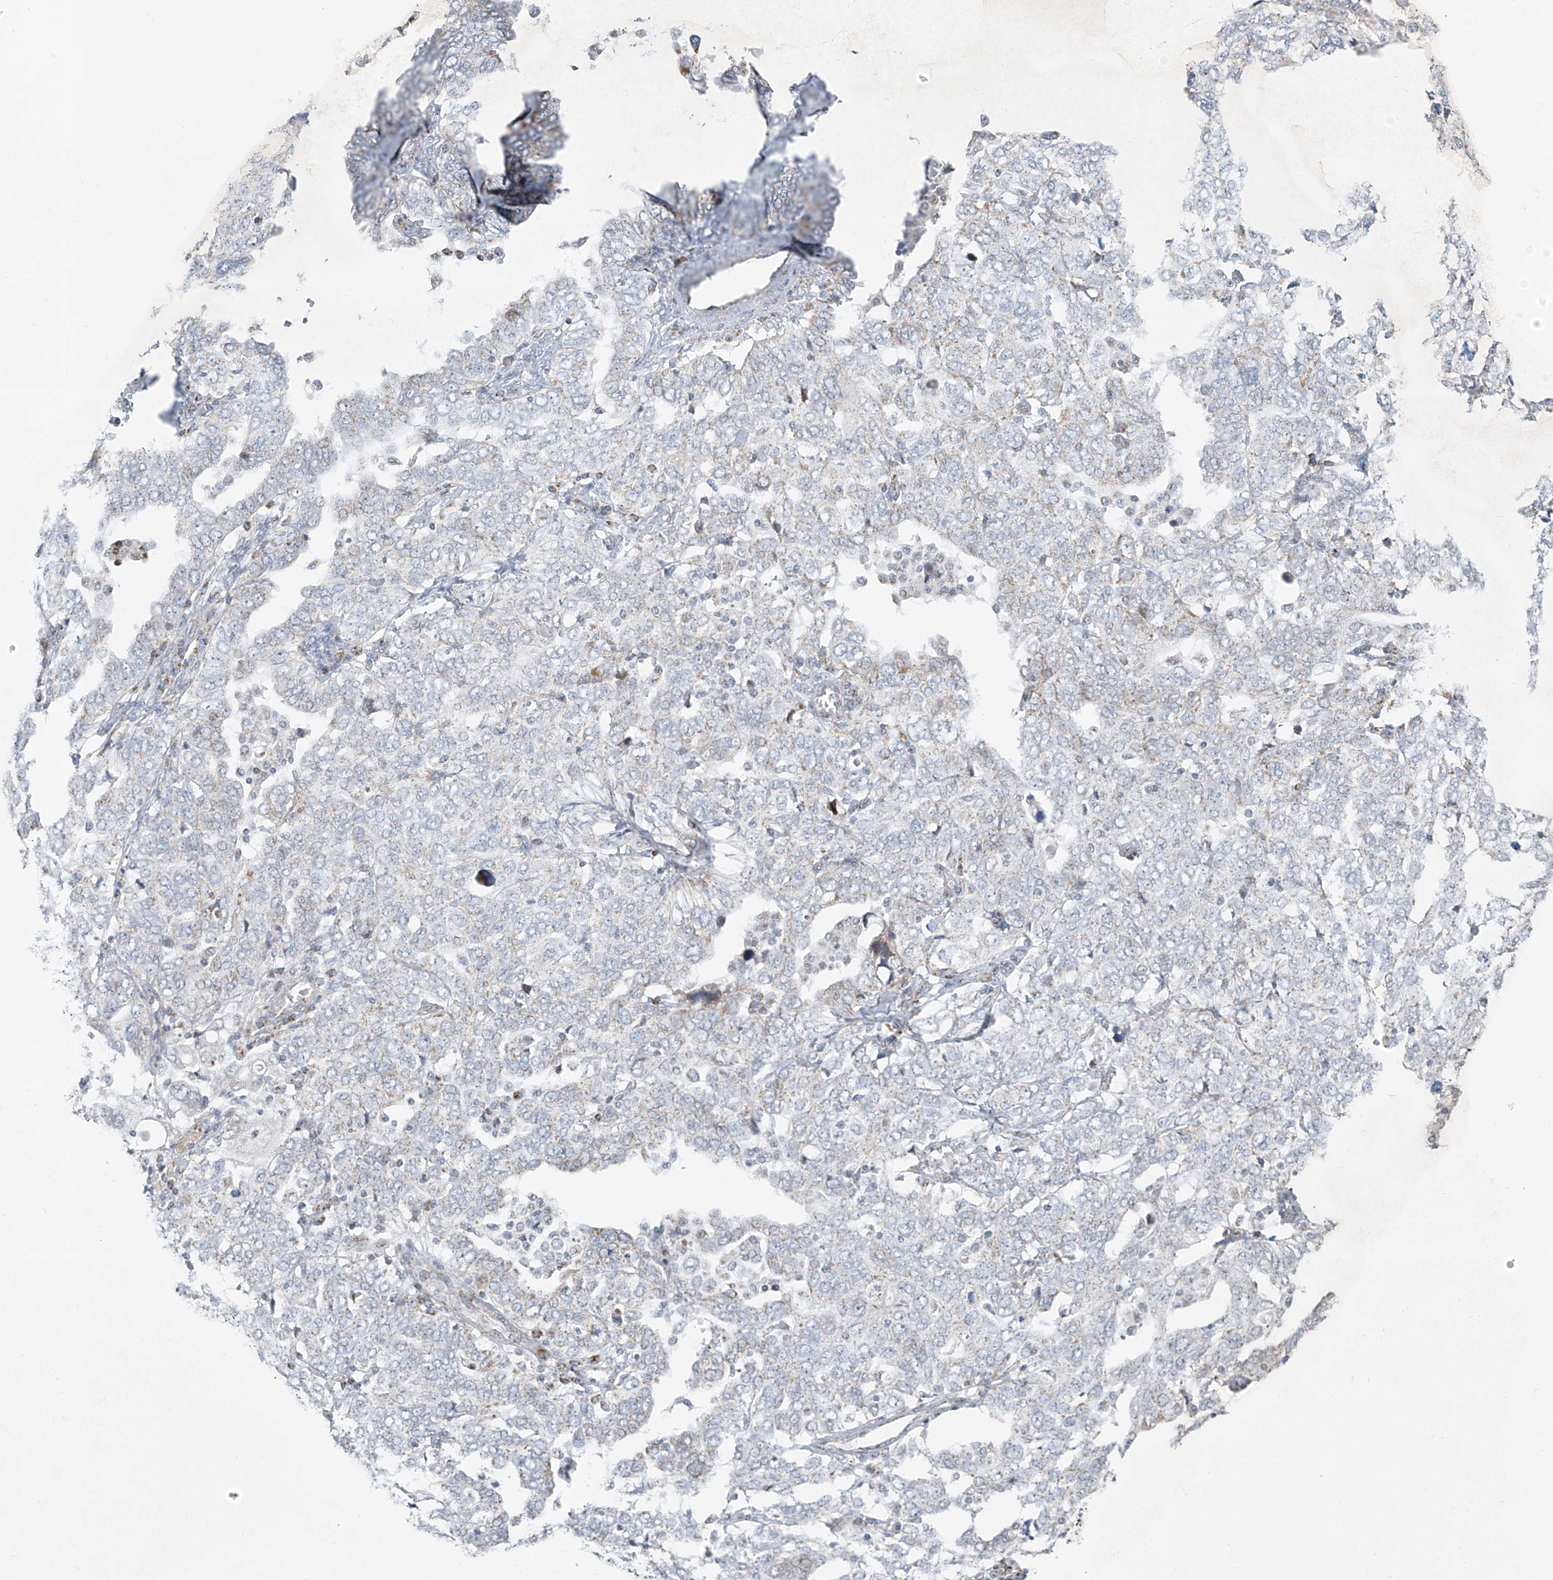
{"staining": {"intensity": "negative", "quantity": "none", "location": "none"}, "tissue": "ovarian cancer", "cell_type": "Tumor cells", "image_type": "cancer", "snomed": [{"axis": "morphology", "description": "Carcinoma, endometroid"}, {"axis": "topography", "description": "Ovary"}], "caption": "Tumor cells are negative for protein expression in human endometroid carcinoma (ovarian).", "gene": "SMDT1", "patient": {"sex": "female", "age": 62}}